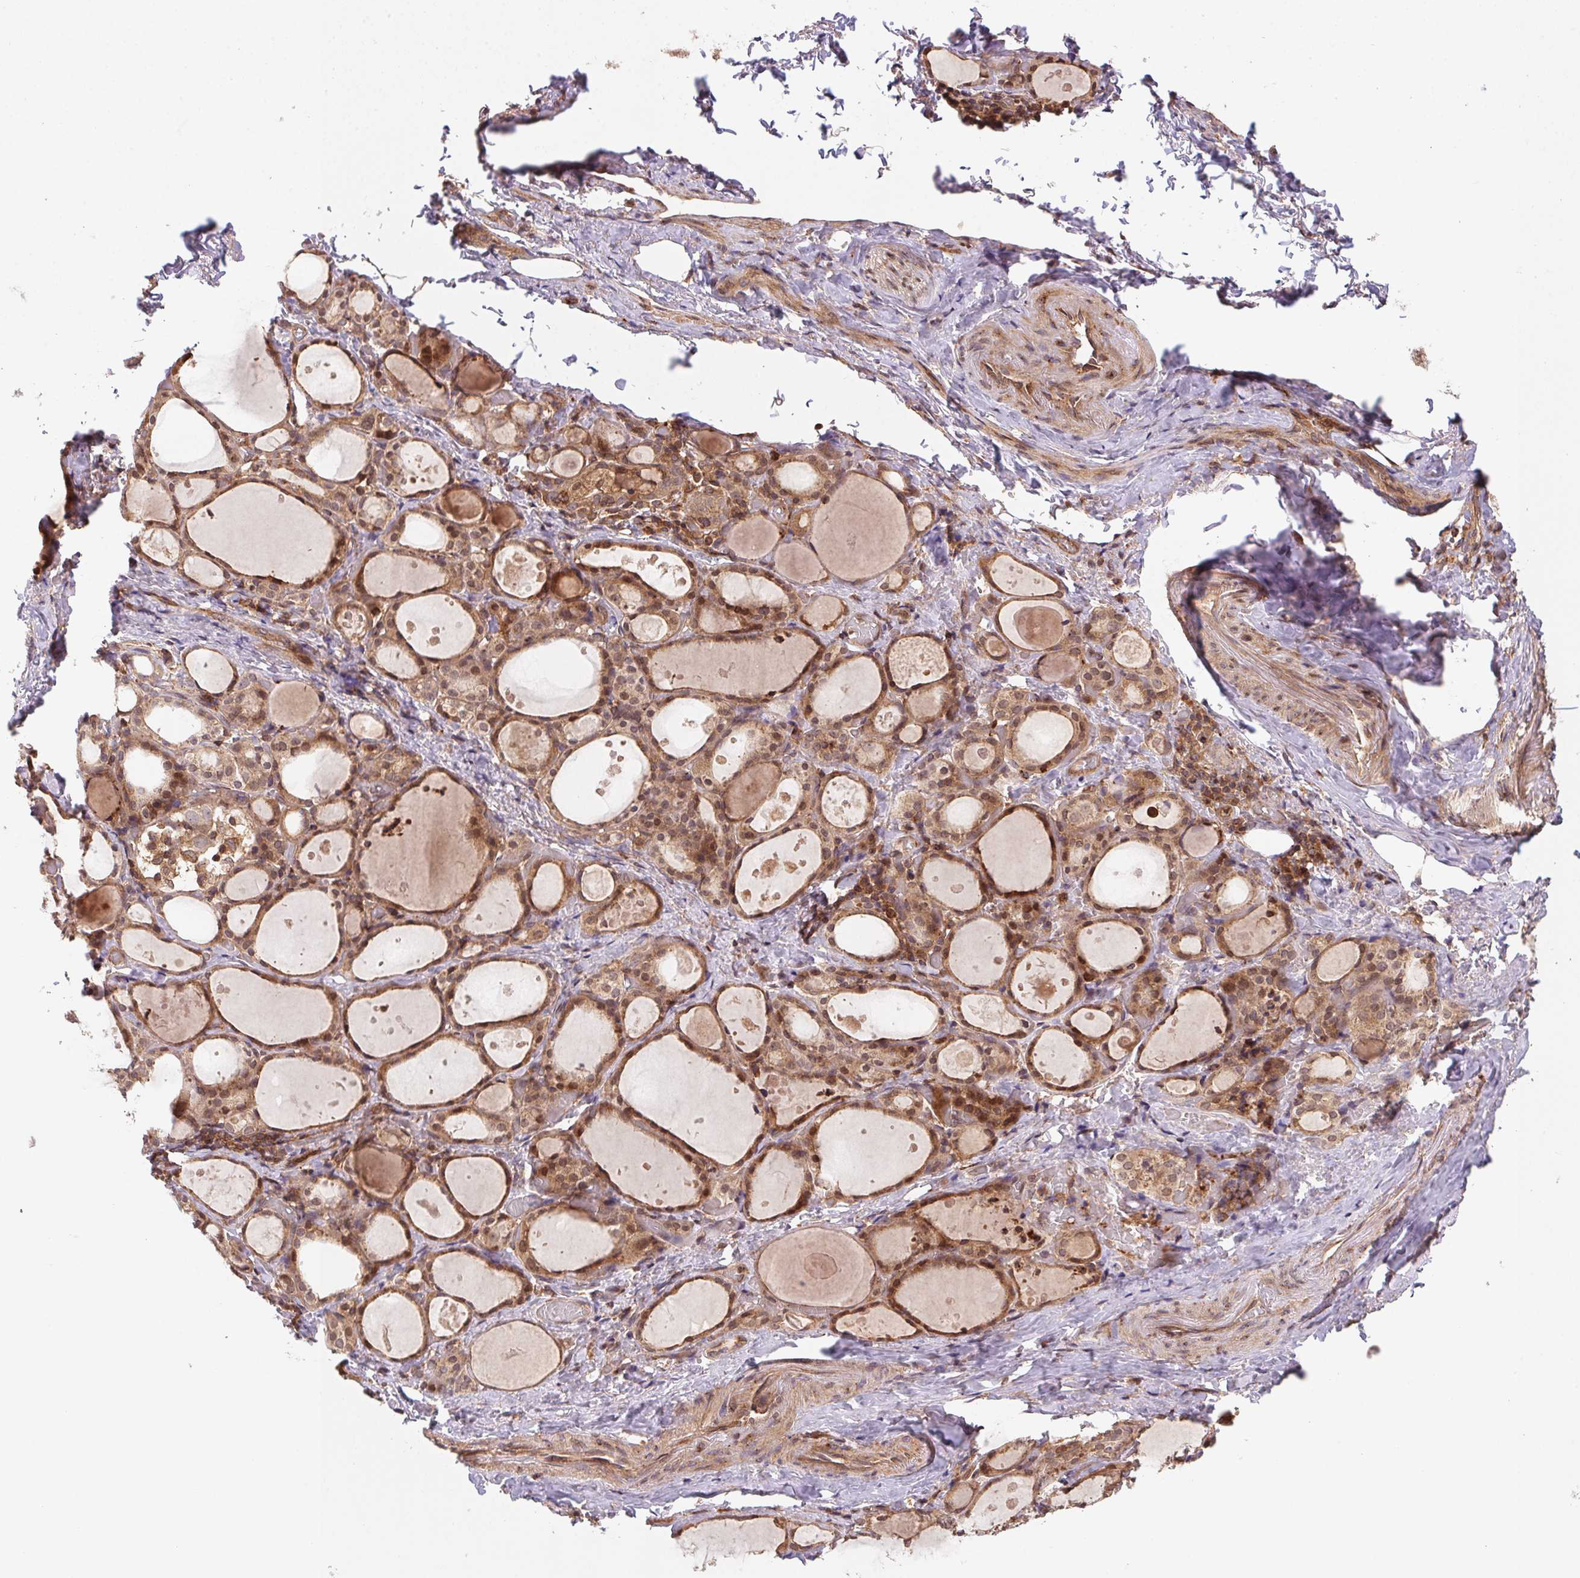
{"staining": {"intensity": "moderate", "quantity": ">75%", "location": "cytoplasmic/membranous,nuclear"}, "tissue": "thyroid gland", "cell_type": "Glandular cells", "image_type": "normal", "snomed": [{"axis": "morphology", "description": "Normal tissue, NOS"}, {"axis": "topography", "description": "Thyroid gland"}], "caption": "High-magnification brightfield microscopy of benign thyroid gland stained with DAB (brown) and counterstained with hematoxylin (blue). glandular cells exhibit moderate cytoplasmic/membranous,nuclear positivity is identified in about>75% of cells.", "gene": "MEX3D", "patient": {"sex": "male", "age": 68}}